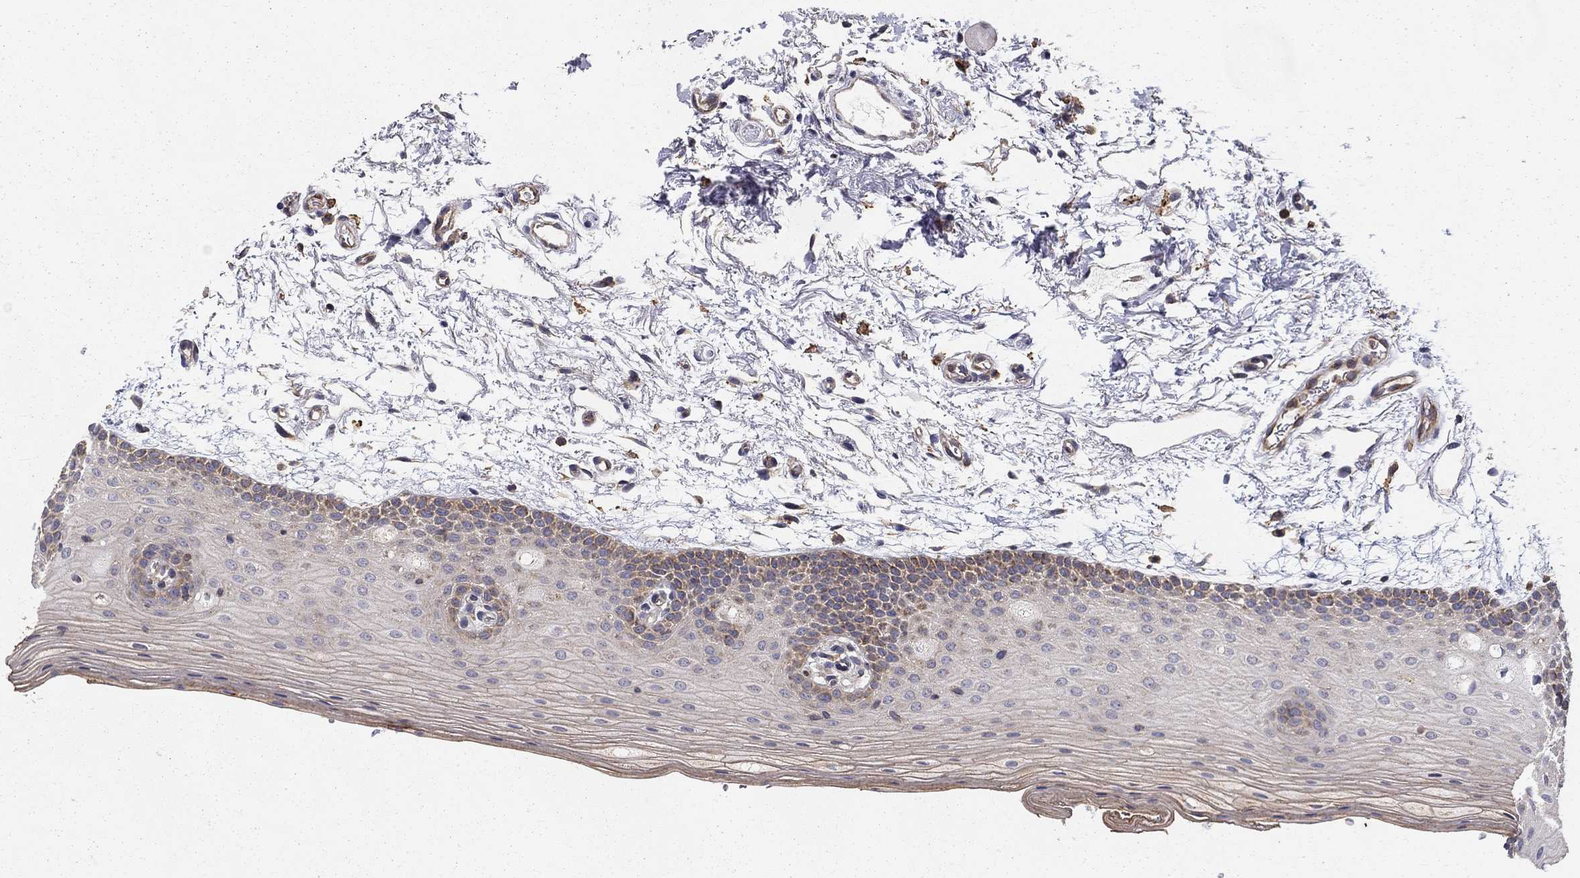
{"staining": {"intensity": "negative", "quantity": "none", "location": "none"}, "tissue": "oral mucosa", "cell_type": "Squamous epithelial cells", "image_type": "normal", "snomed": [{"axis": "morphology", "description": "Normal tissue, NOS"}, {"axis": "topography", "description": "Oral tissue"}, {"axis": "topography", "description": "Tounge, NOS"}], "caption": "Squamous epithelial cells show no significant staining in unremarkable oral mucosa. Brightfield microscopy of immunohistochemistry (IHC) stained with DAB (3,3'-diaminobenzidine) (brown) and hematoxylin (blue), captured at high magnification.", "gene": "ALDH4A1", "patient": {"sex": "female", "age": 86}}